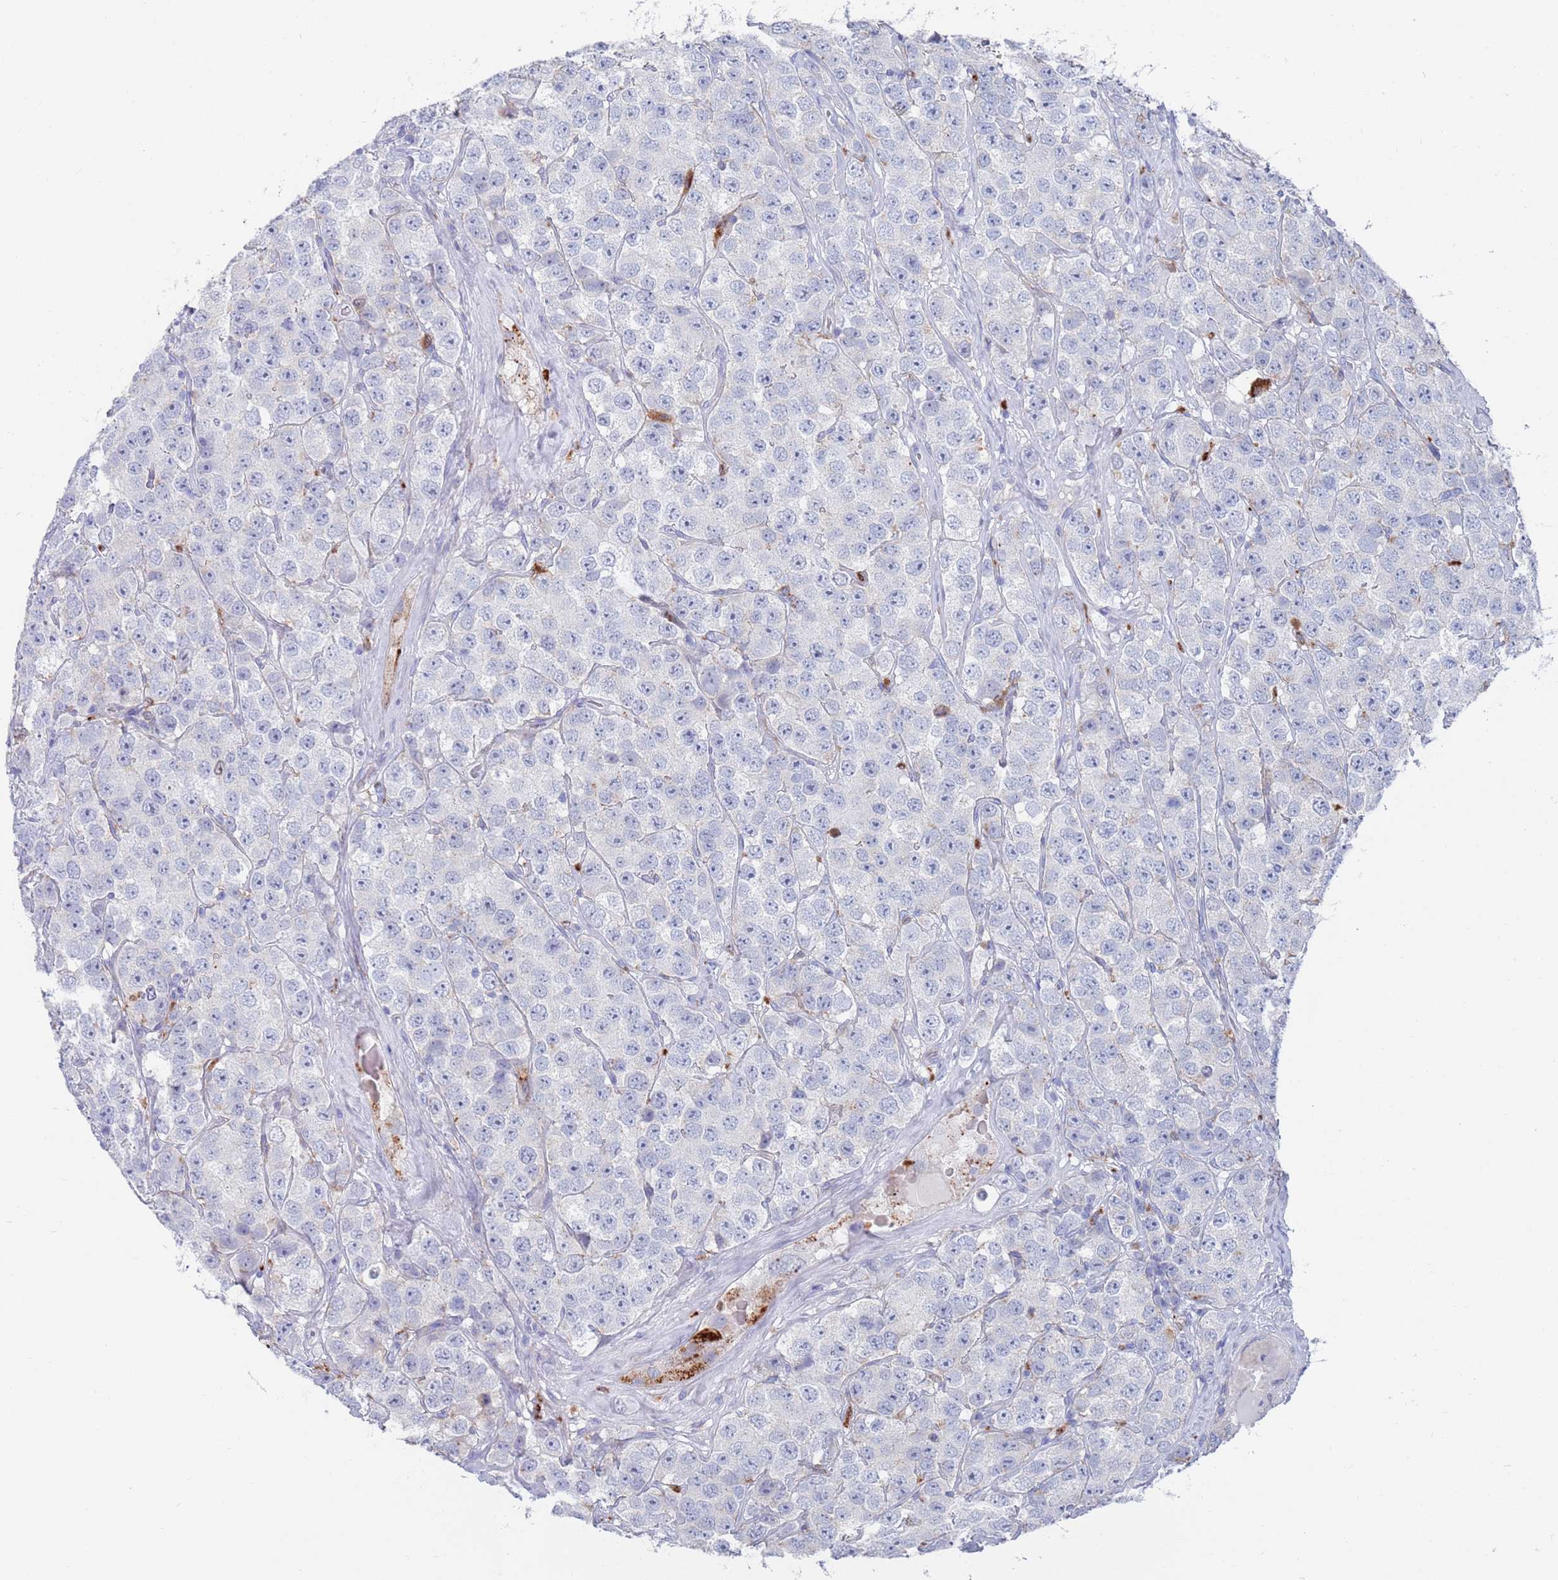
{"staining": {"intensity": "negative", "quantity": "none", "location": "none"}, "tissue": "testis cancer", "cell_type": "Tumor cells", "image_type": "cancer", "snomed": [{"axis": "morphology", "description": "Seminoma, NOS"}, {"axis": "topography", "description": "Testis"}], "caption": "High power microscopy photomicrograph of an IHC image of testis cancer, revealing no significant expression in tumor cells.", "gene": "FUCA1", "patient": {"sex": "male", "age": 28}}